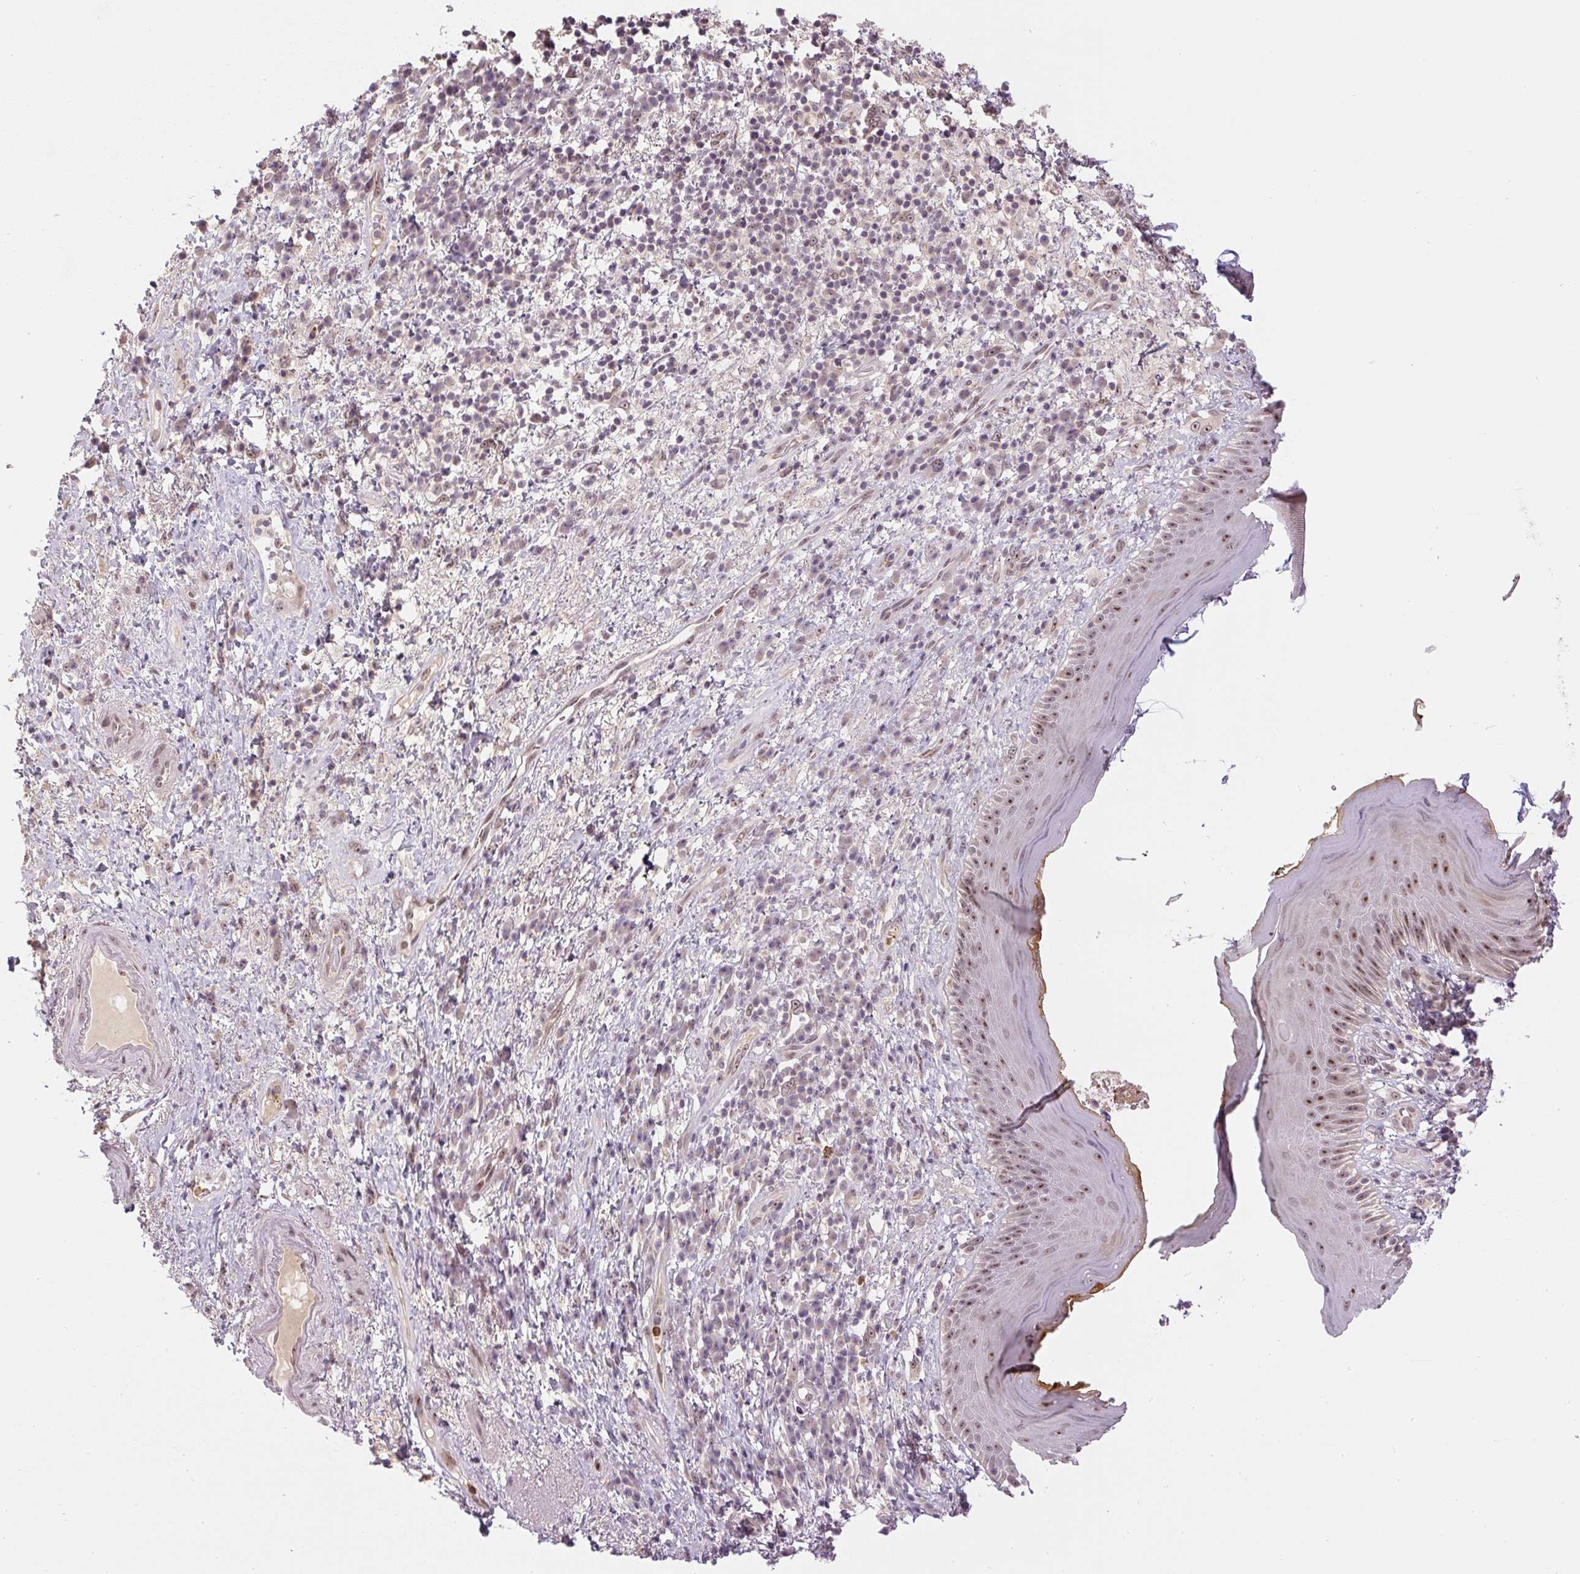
{"staining": {"intensity": "moderate", "quantity": "25%-75%", "location": "nuclear"}, "tissue": "skin", "cell_type": "Epidermal cells", "image_type": "normal", "snomed": [{"axis": "morphology", "description": "Normal tissue, NOS"}, {"axis": "topography", "description": "Anal"}], "caption": "A brown stain highlights moderate nuclear positivity of a protein in epidermal cells of benign human skin. The staining is performed using DAB (3,3'-diaminobenzidine) brown chromogen to label protein expression. The nuclei are counter-stained blue using hematoxylin.", "gene": "SGF29", "patient": {"sex": "male", "age": 78}}